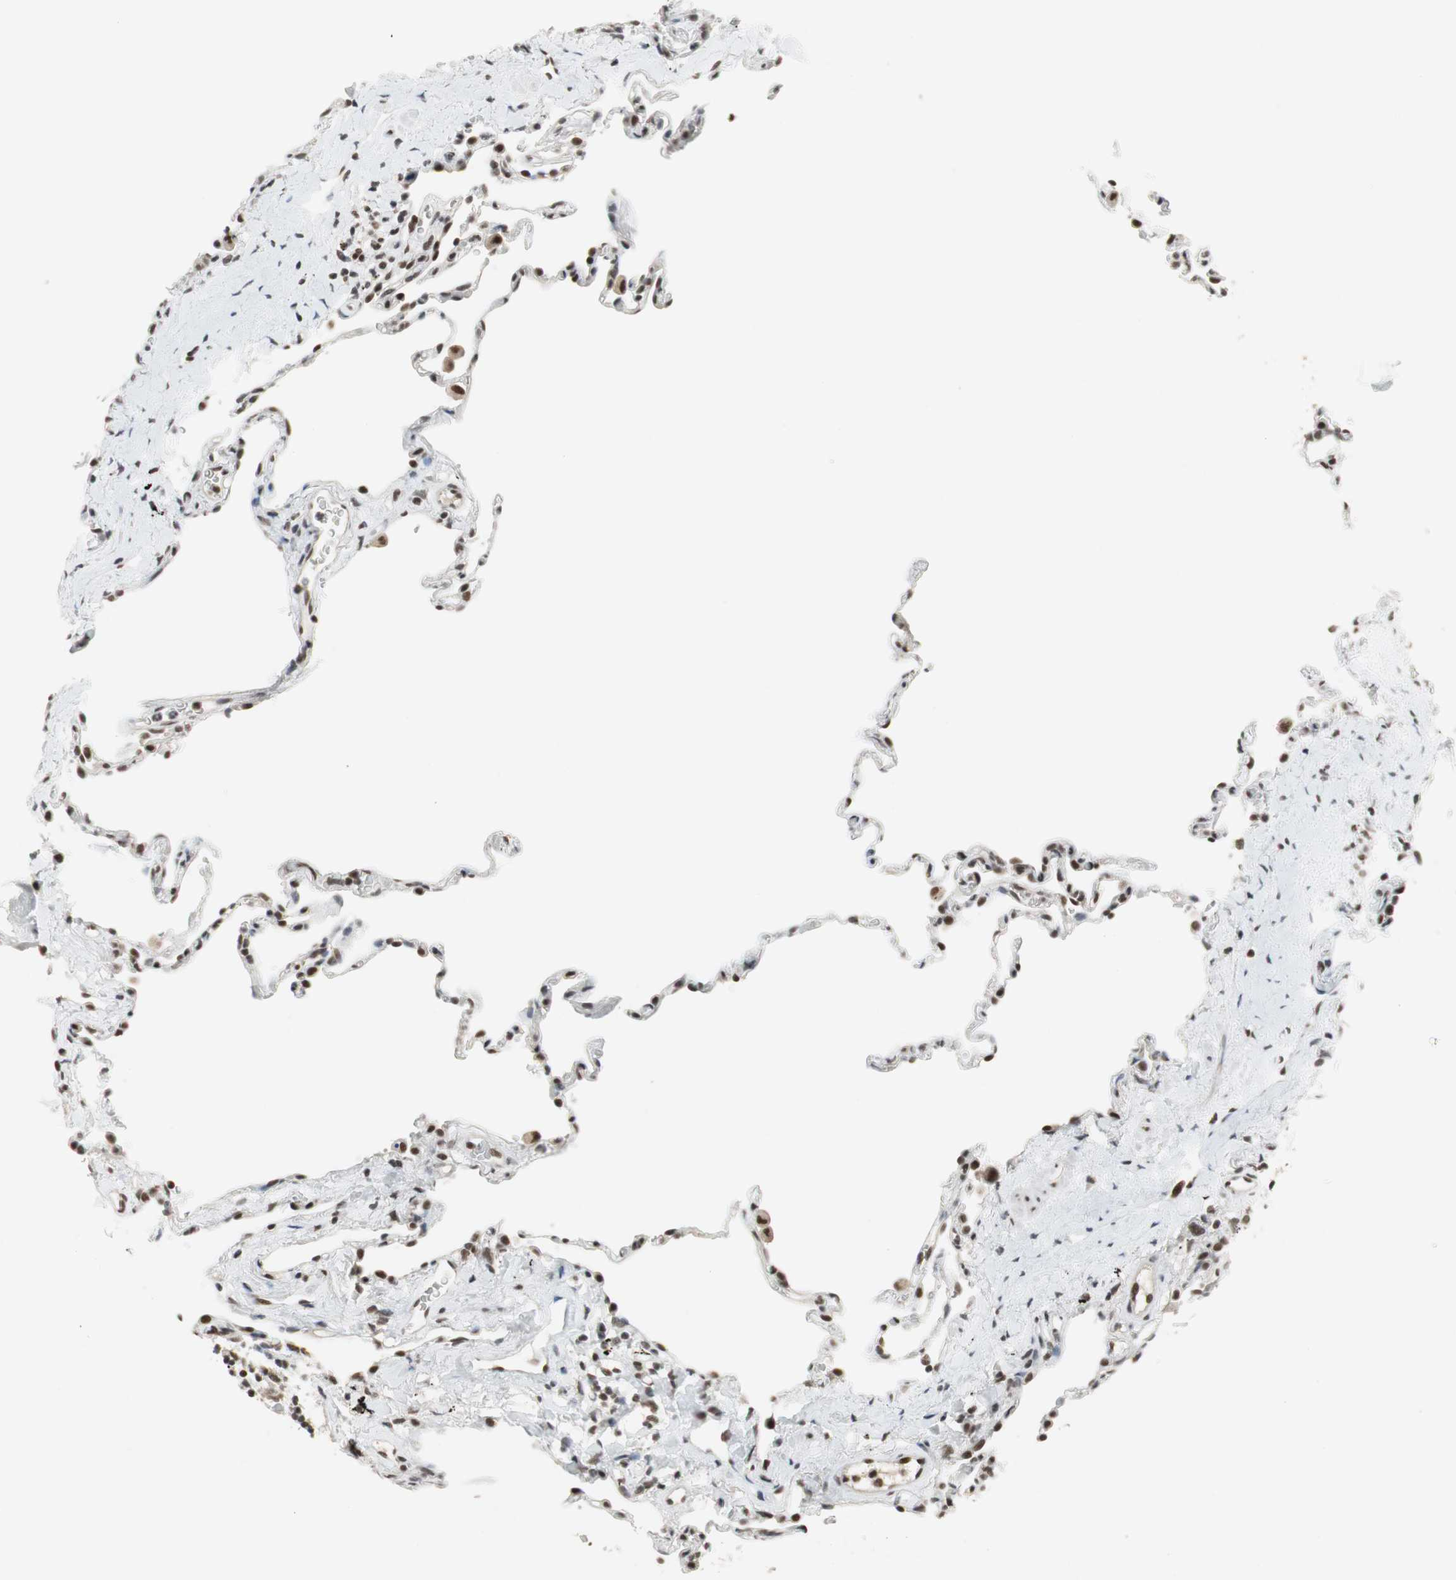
{"staining": {"intensity": "strong", "quantity": ">75%", "location": "nuclear"}, "tissue": "lung", "cell_type": "Alveolar cells", "image_type": "normal", "snomed": [{"axis": "morphology", "description": "Normal tissue, NOS"}, {"axis": "topography", "description": "Lung"}], "caption": "The photomicrograph shows staining of benign lung, revealing strong nuclear protein positivity (brown color) within alveolar cells.", "gene": "RTF1", "patient": {"sex": "male", "age": 59}}